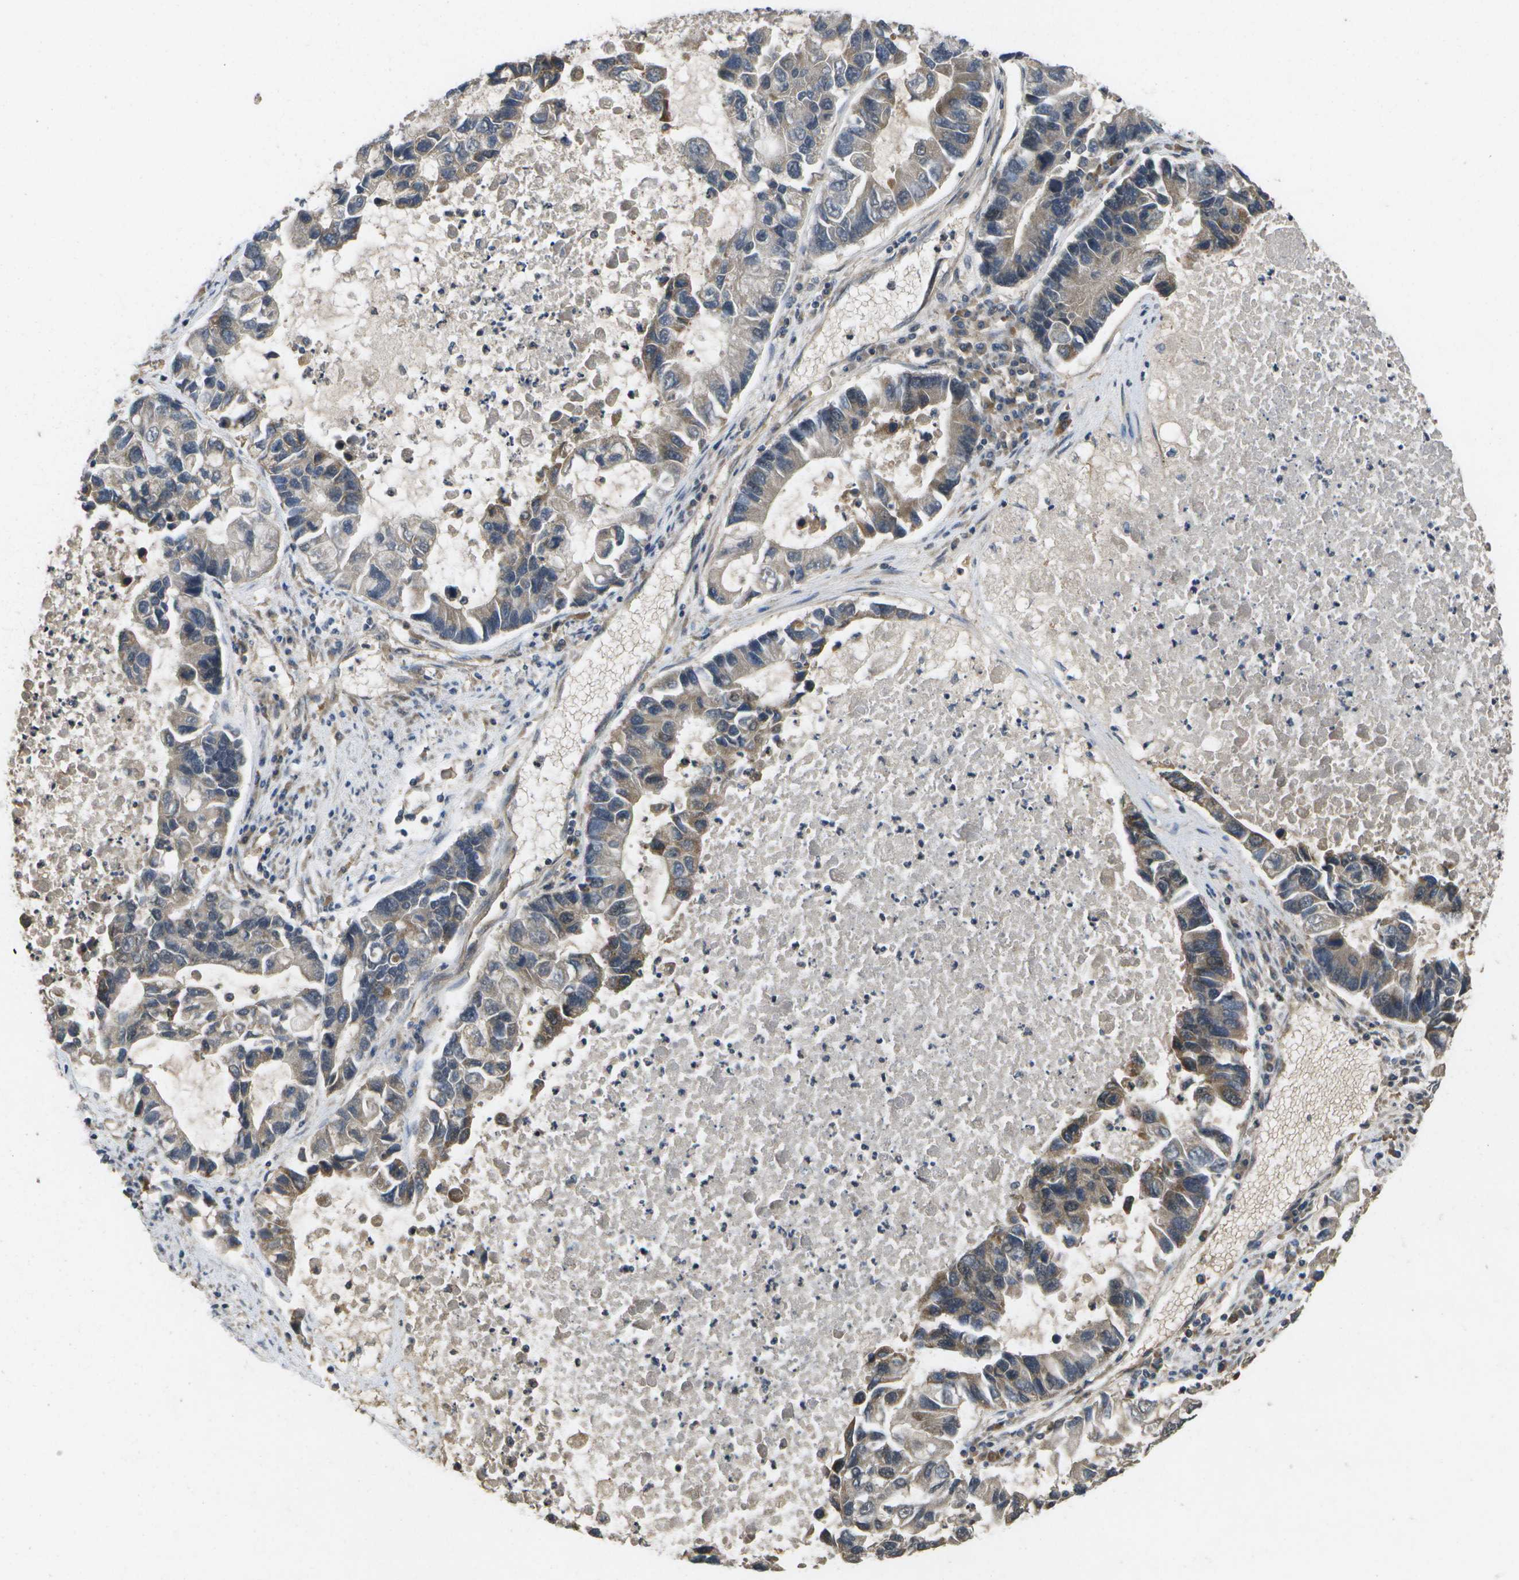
{"staining": {"intensity": "weak", "quantity": "25%-75%", "location": "cytoplasmic/membranous"}, "tissue": "lung cancer", "cell_type": "Tumor cells", "image_type": "cancer", "snomed": [{"axis": "morphology", "description": "Adenocarcinoma, NOS"}, {"axis": "topography", "description": "Lung"}], "caption": "Human adenocarcinoma (lung) stained for a protein (brown) displays weak cytoplasmic/membranous positive expression in approximately 25%-75% of tumor cells.", "gene": "ALAS1", "patient": {"sex": "female", "age": 51}}